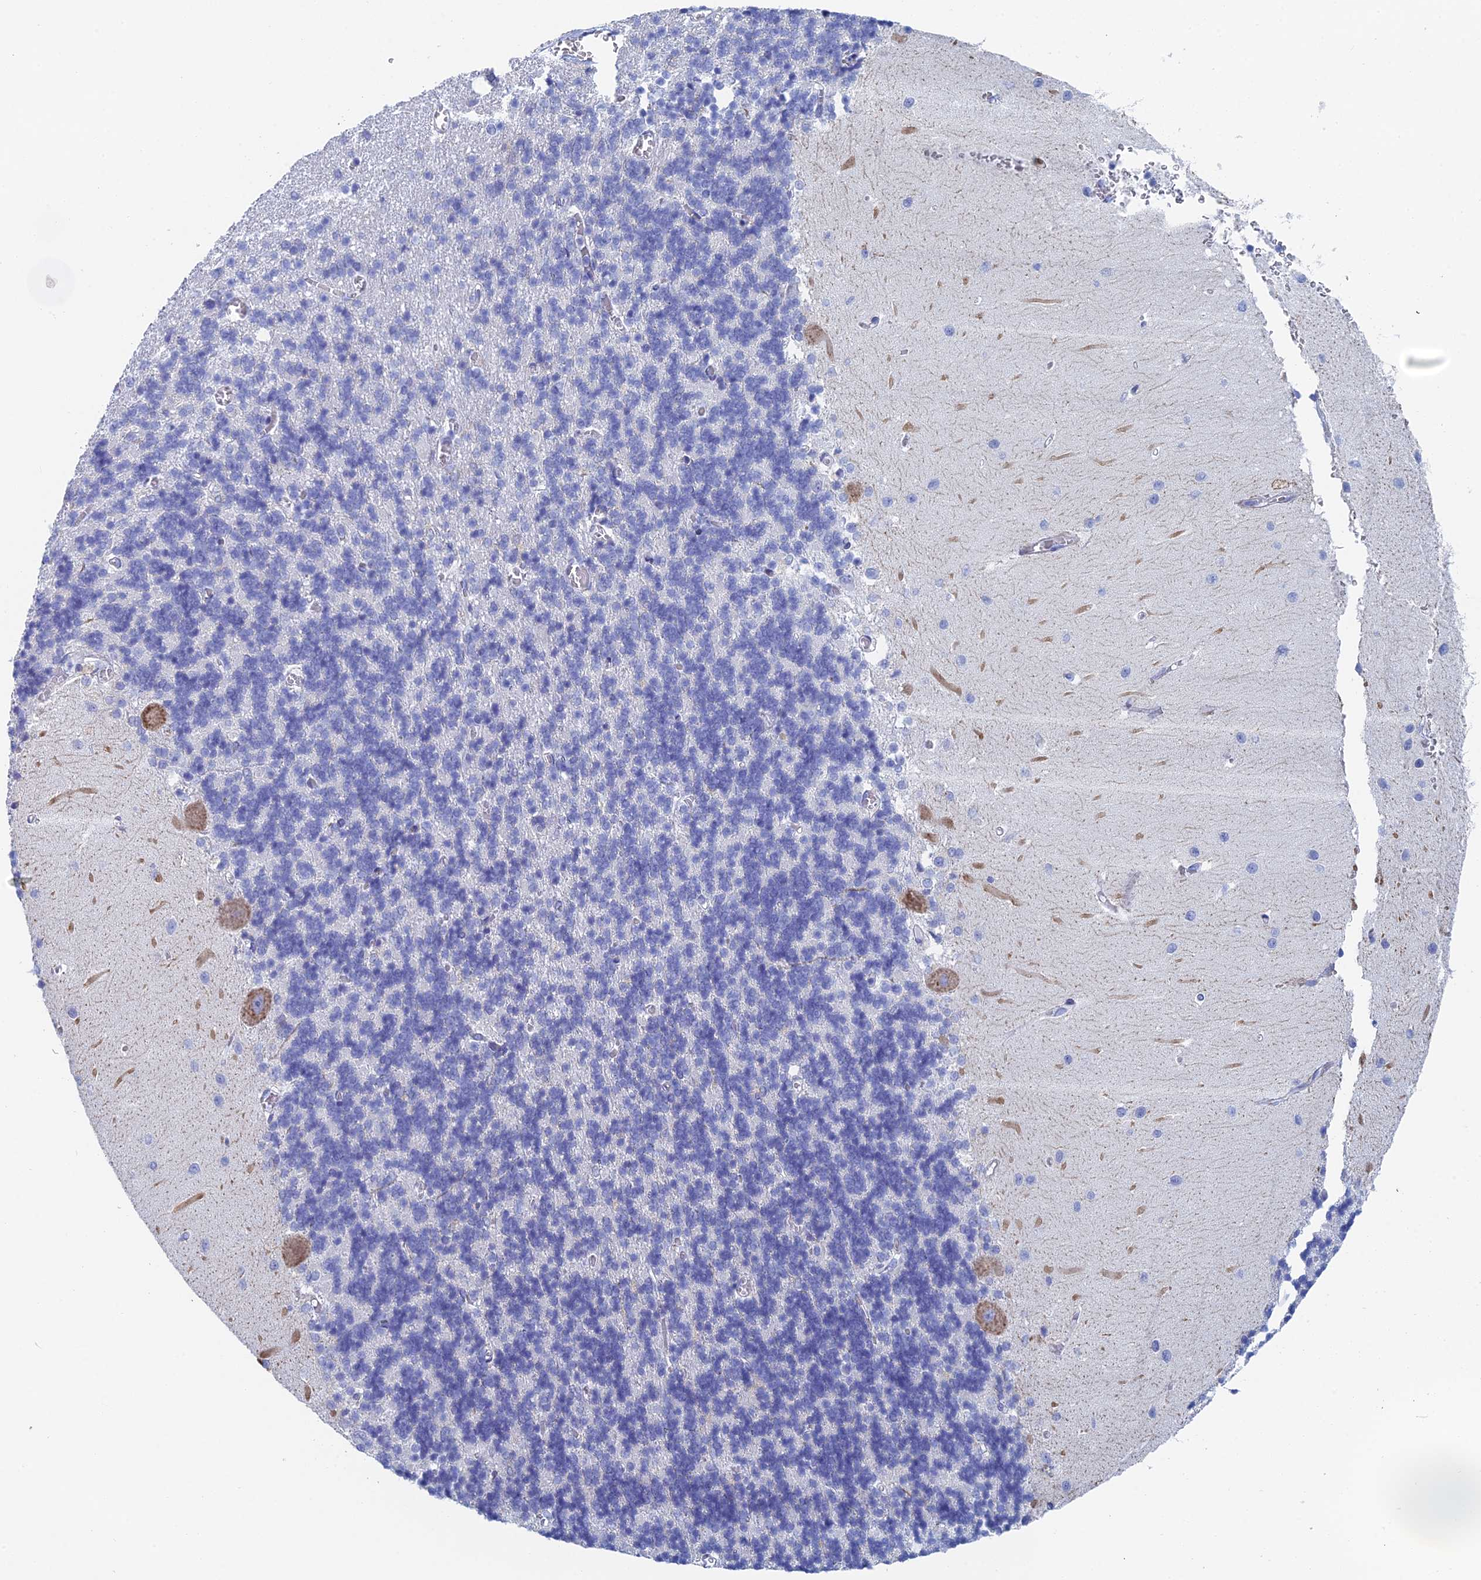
{"staining": {"intensity": "negative", "quantity": "none", "location": "none"}, "tissue": "cerebellum", "cell_type": "Cells in granular layer", "image_type": "normal", "snomed": [{"axis": "morphology", "description": "Normal tissue, NOS"}, {"axis": "topography", "description": "Cerebellum"}], "caption": "IHC photomicrograph of benign cerebellum: human cerebellum stained with DAB (3,3'-diaminobenzidine) shows no significant protein staining in cells in granular layer.", "gene": "KCNK18", "patient": {"sex": "male", "age": 37}}